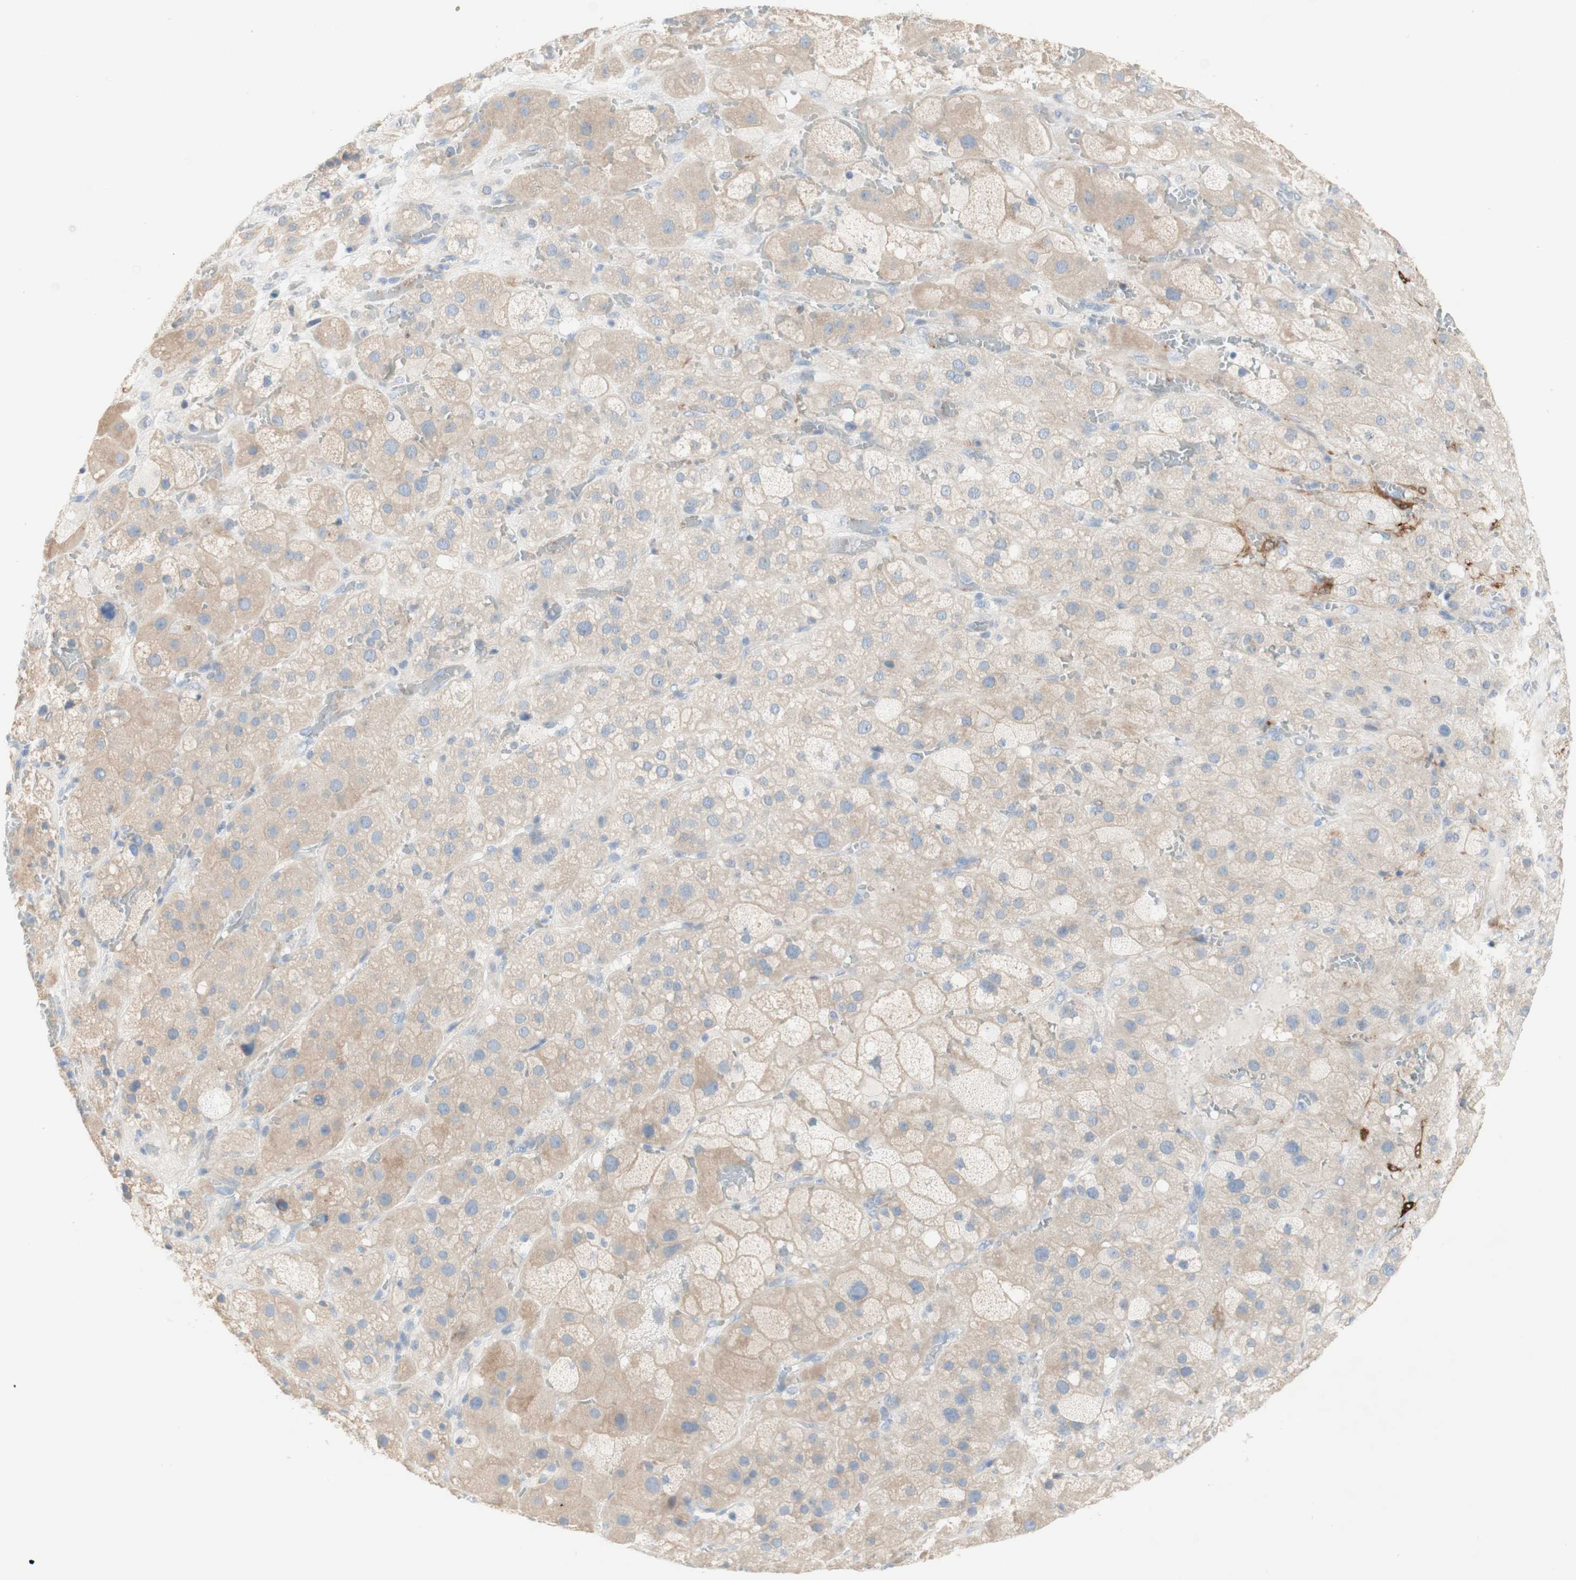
{"staining": {"intensity": "weak", "quantity": "25%-75%", "location": "cytoplasmic/membranous"}, "tissue": "adrenal gland", "cell_type": "Glandular cells", "image_type": "normal", "snomed": [{"axis": "morphology", "description": "Normal tissue, NOS"}, {"axis": "topography", "description": "Adrenal gland"}], "caption": "Protein expression analysis of unremarkable adrenal gland exhibits weak cytoplasmic/membranous positivity in about 25%-75% of glandular cells.", "gene": "MANEA", "patient": {"sex": "female", "age": 47}}